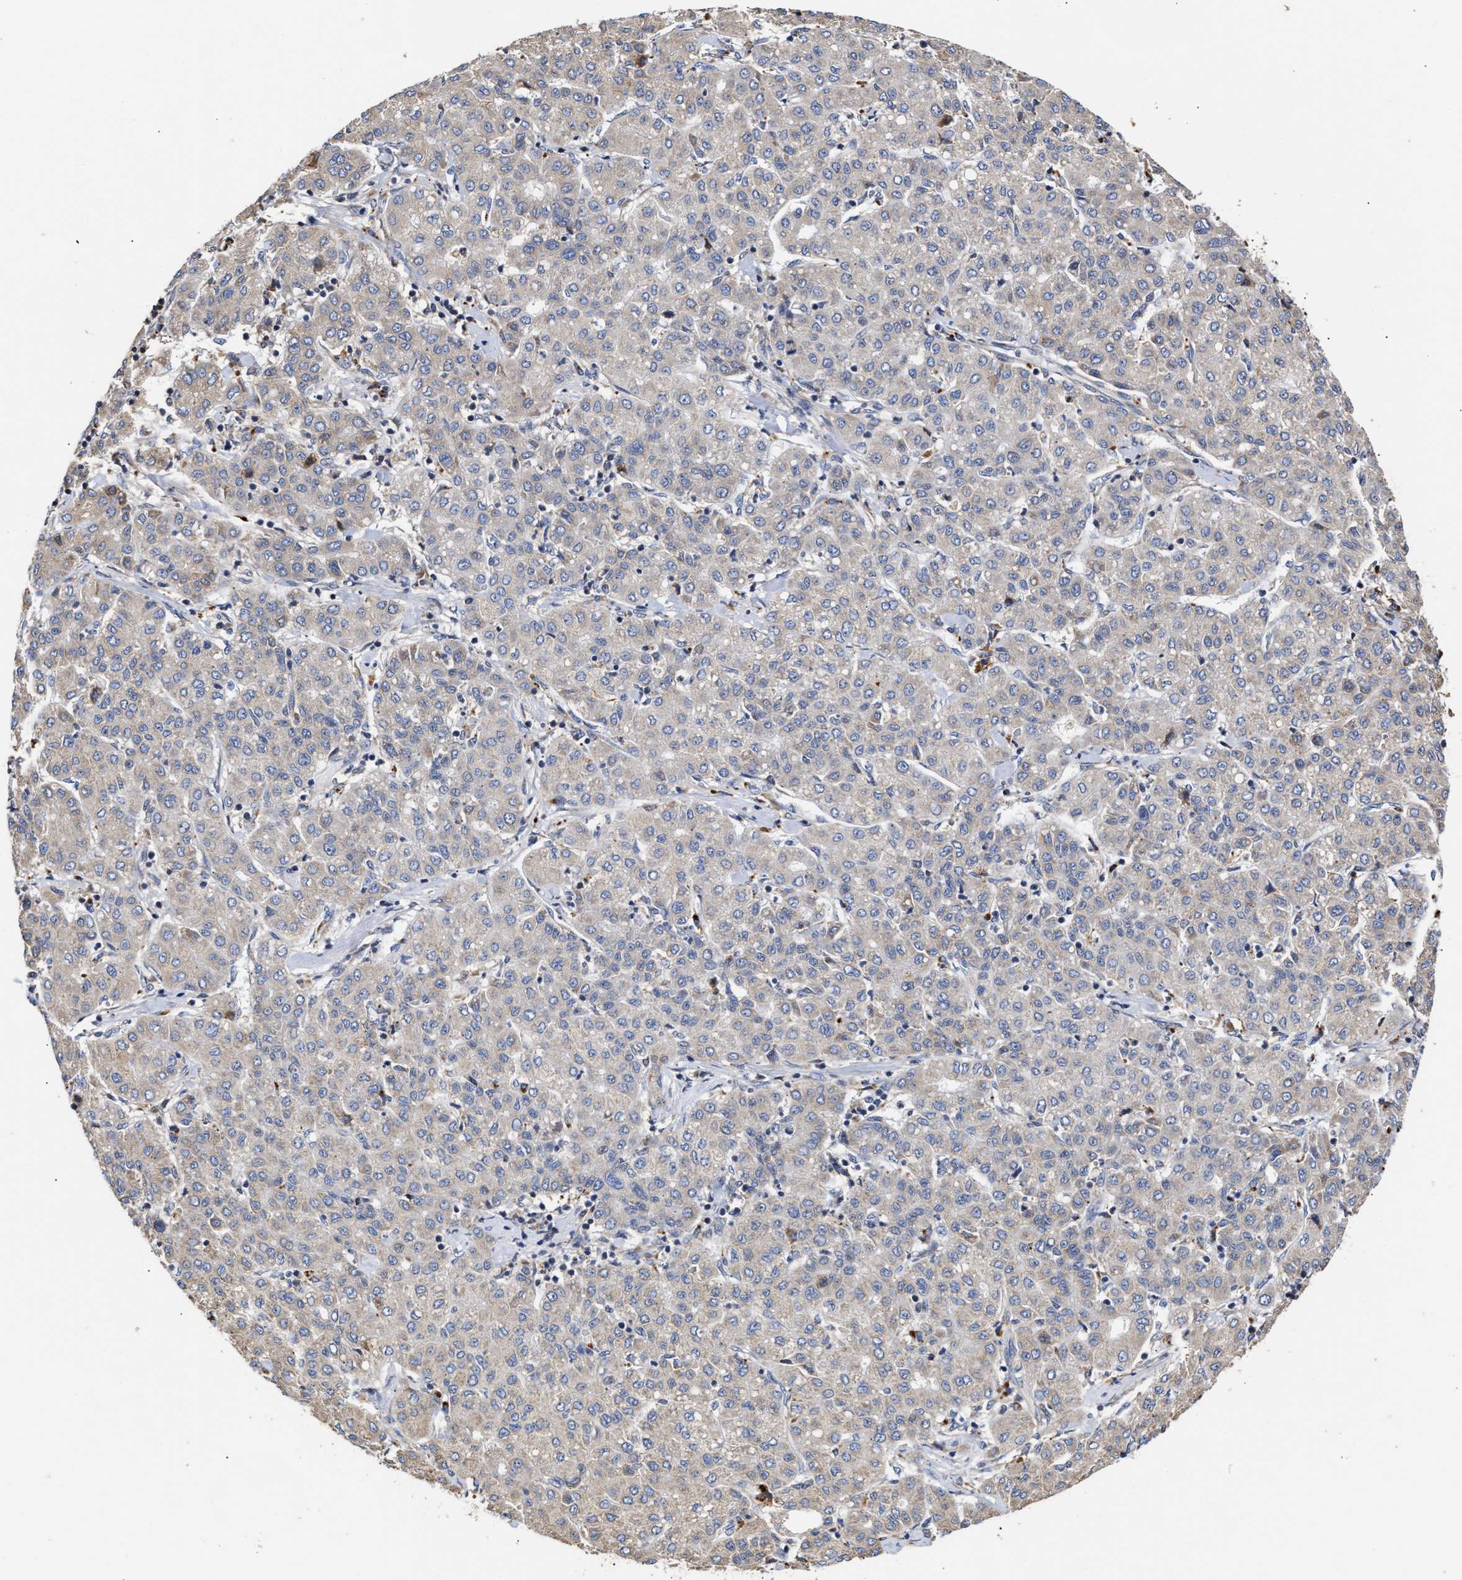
{"staining": {"intensity": "weak", "quantity": "<25%", "location": "cytoplasmic/membranous"}, "tissue": "liver cancer", "cell_type": "Tumor cells", "image_type": "cancer", "snomed": [{"axis": "morphology", "description": "Carcinoma, Hepatocellular, NOS"}, {"axis": "topography", "description": "Liver"}], "caption": "Liver cancer (hepatocellular carcinoma) was stained to show a protein in brown. There is no significant positivity in tumor cells.", "gene": "GOSR1", "patient": {"sex": "male", "age": 65}}